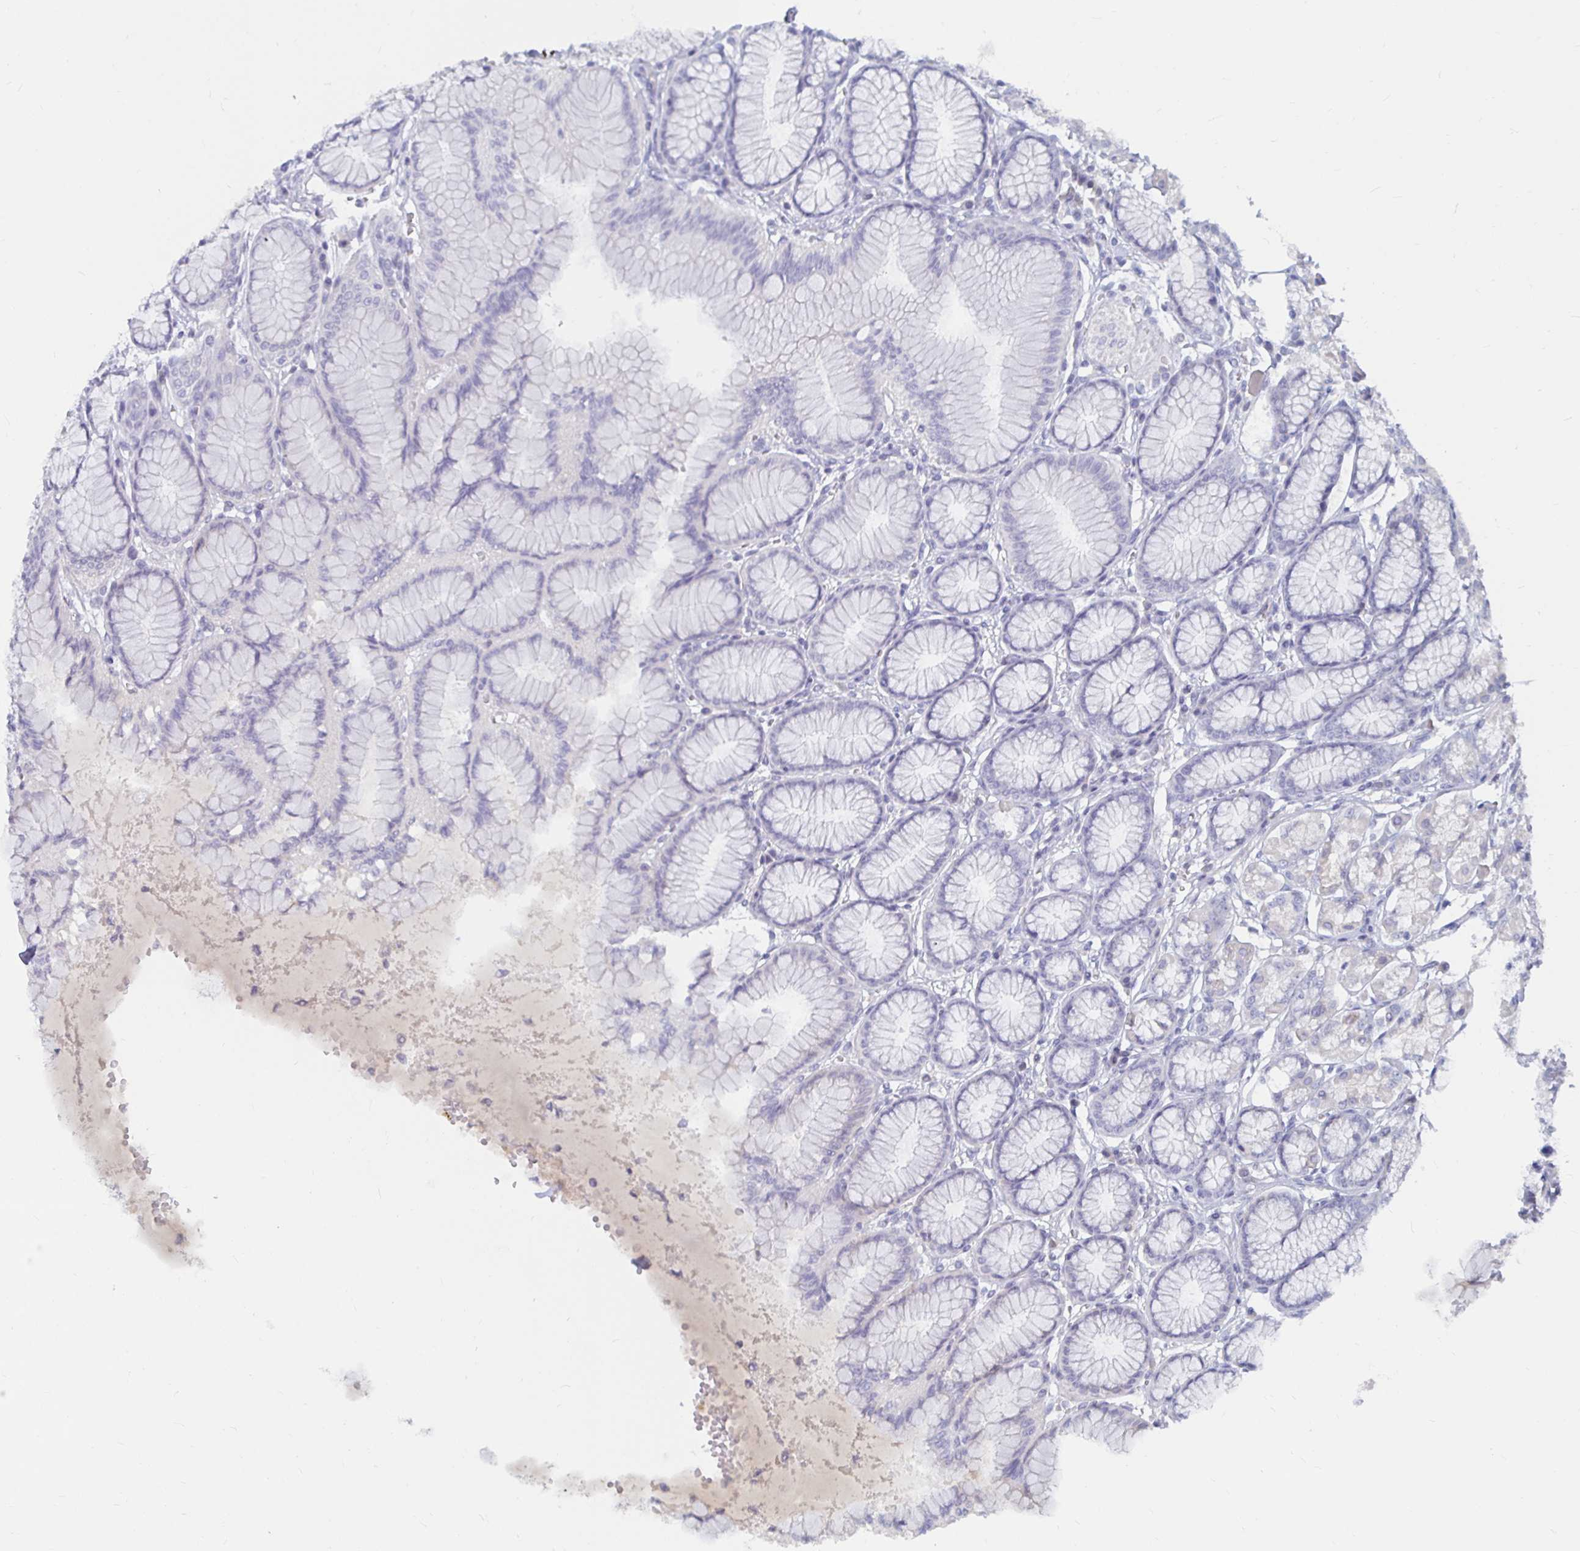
{"staining": {"intensity": "weak", "quantity": "<25%", "location": "cytoplasmic/membranous"}, "tissue": "stomach", "cell_type": "Glandular cells", "image_type": "normal", "snomed": [{"axis": "morphology", "description": "Normal tissue, NOS"}, {"axis": "topography", "description": "Stomach"}, {"axis": "topography", "description": "Stomach, lower"}], "caption": "An immunohistochemistry (IHC) micrograph of unremarkable stomach is shown. There is no staining in glandular cells of stomach. (DAB immunohistochemistry visualized using brightfield microscopy, high magnification).", "gene": "RNF144B", "patient": {"sex": "male", "age": 76}}